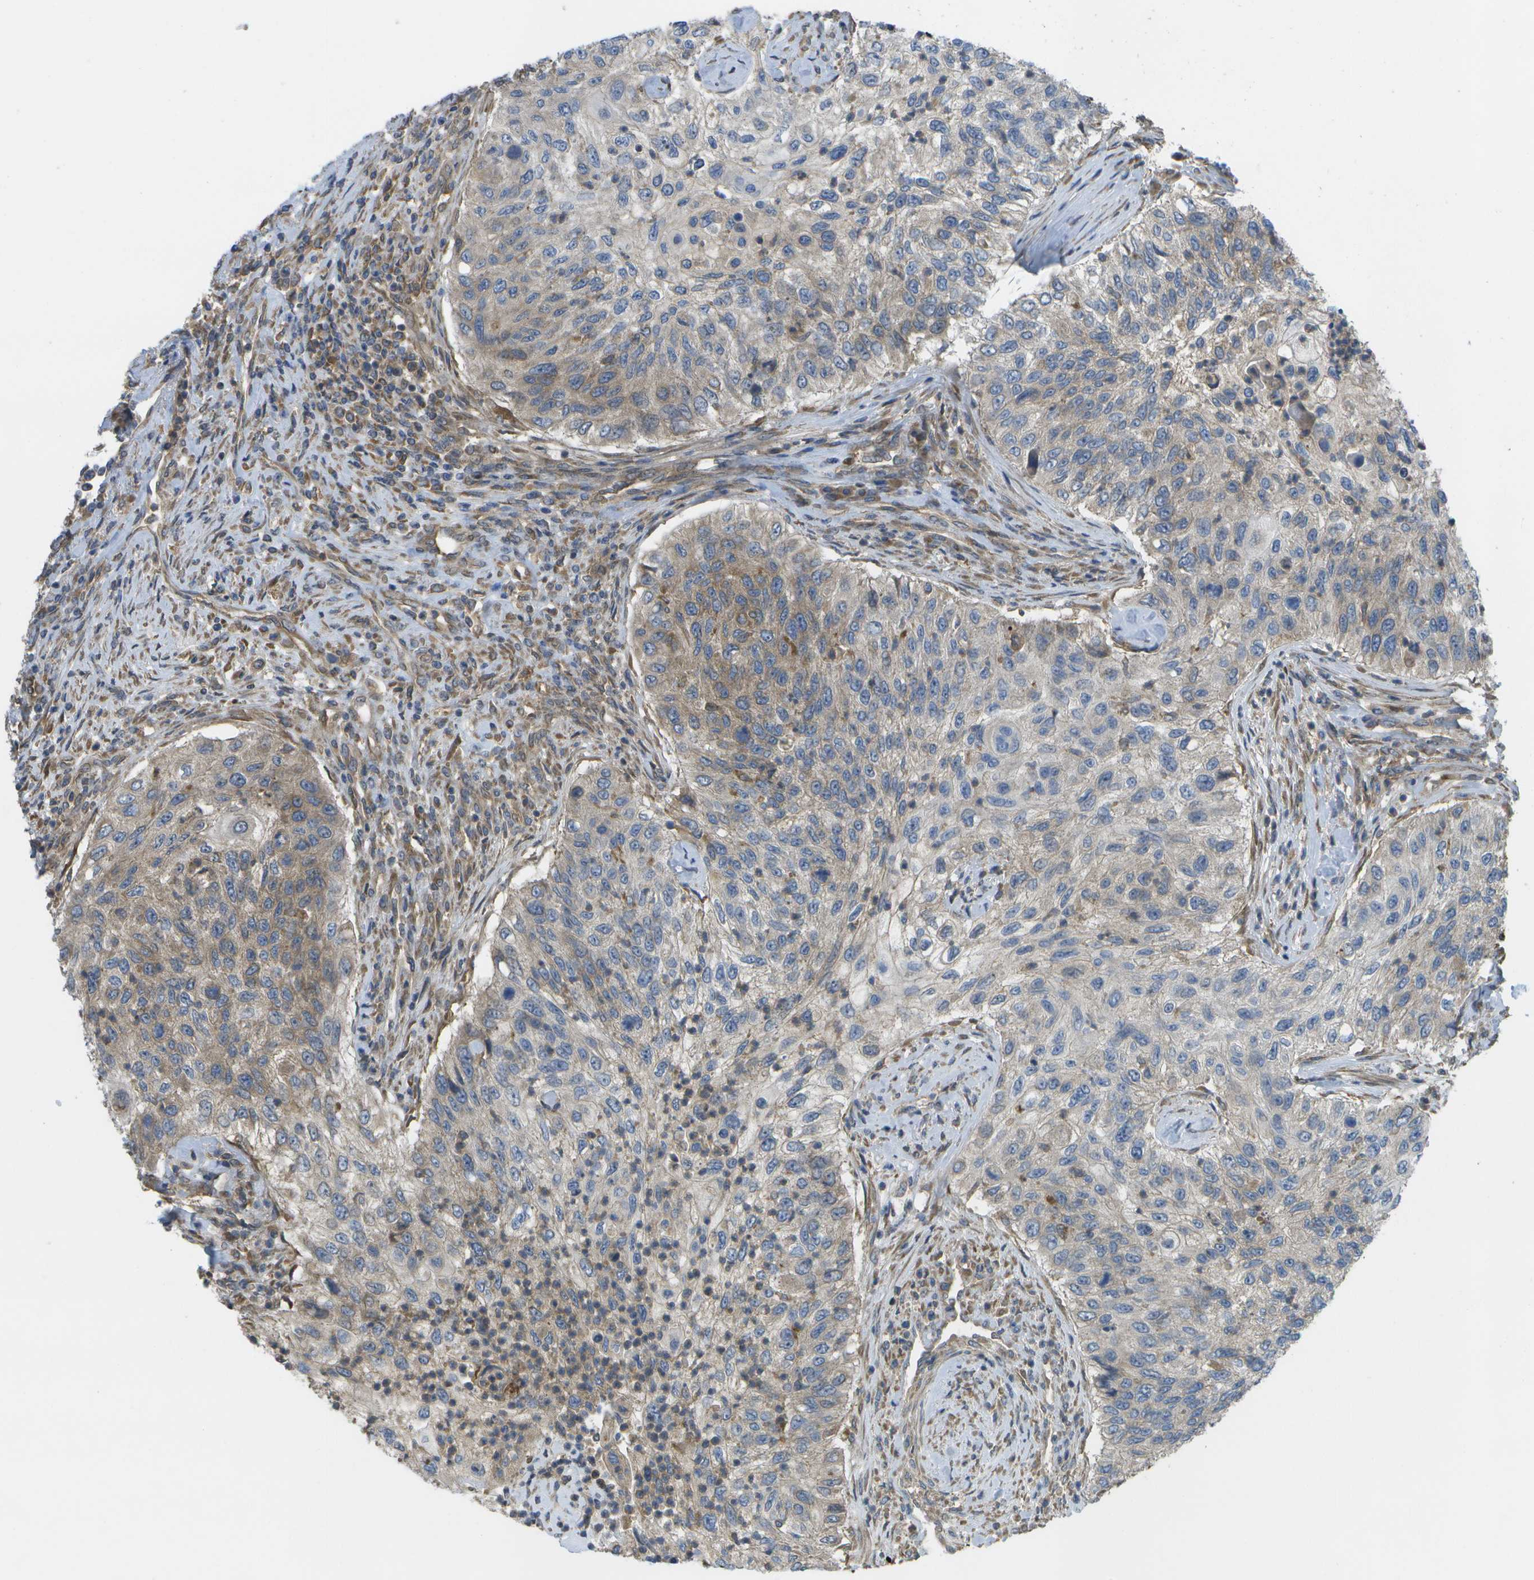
{"staining": {"intensity": "moderate", "quantity": "25%-75%", "location": "cytoplasmic/membranous"}, "tissue": "urothelial cancer", "cell_type": "Tumor cells", "image_type": "cancer", "snomed": [{"axis": "morphology", "description": "Urothelial carcinoma, High grade"}, {"axis": "topography", "description": "Urinary bladder"}], "caption": "Immunohistochemical staining of human urothelial cancer demonstrates medium levels of moderate cytoplasmic/membranous expression in approximately 25%-75% of tumor cells.", "gene": "DPM3", "patient": {"sex": "female", "age": 60}}